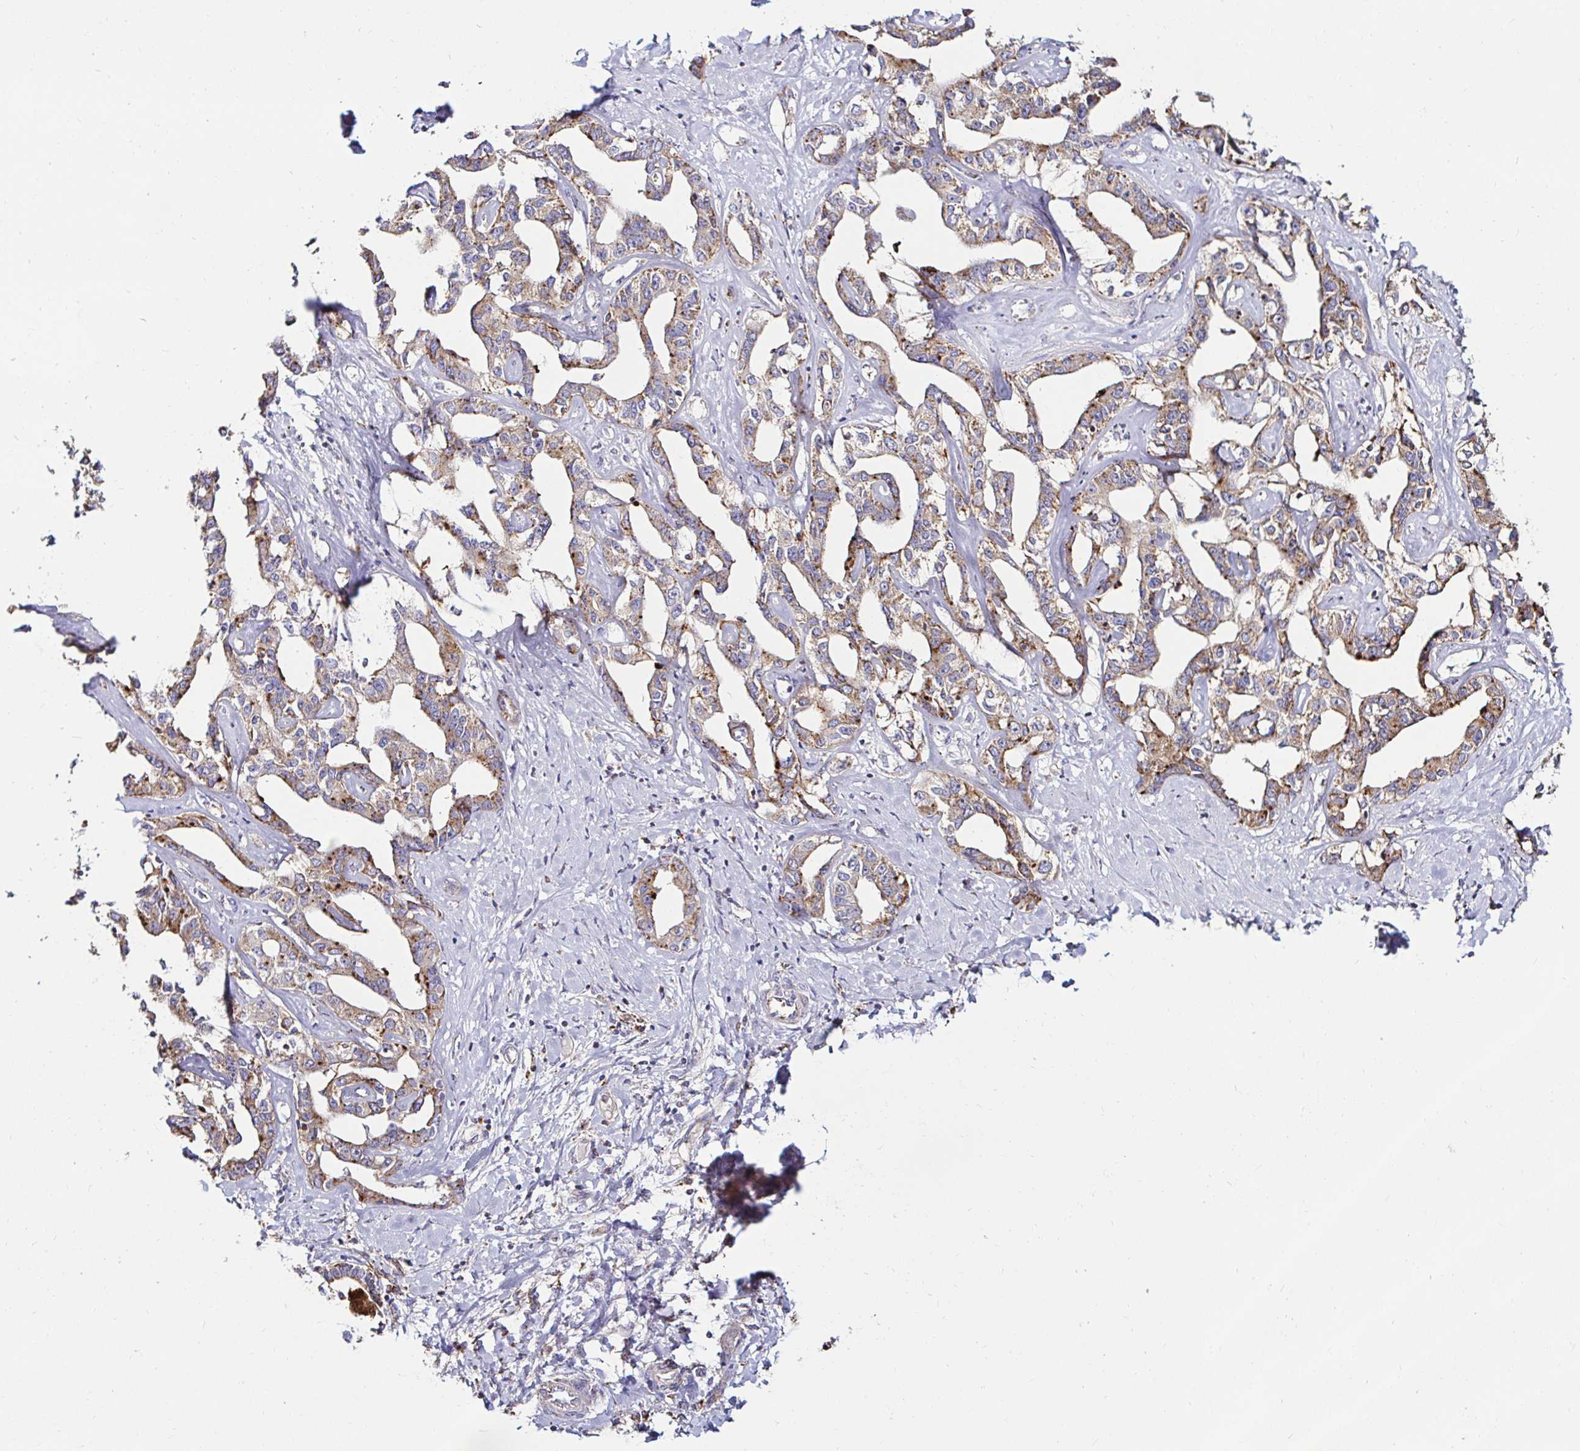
{"staining": {"intensity": "moderate", "quantity": ">75%", "location": "cytoplasmic/membranous"}, "tissue": "liver cancer", "cell_type": "Tumor cells", "image_type": "cancer", "snomed": [{"axis": "morphology", "description": "Cholangiocarcinoma"}, {"axis": "topography", "description": "Liver"}], "caption": "Approximately >75% of tumor cells in human liver cancer display moderate cytoplasmic/membranous protein expression as visualized by brown immunohistochemical staining.", "gene": "GALNS", "patient": {"sex": "male", "age": 59}}